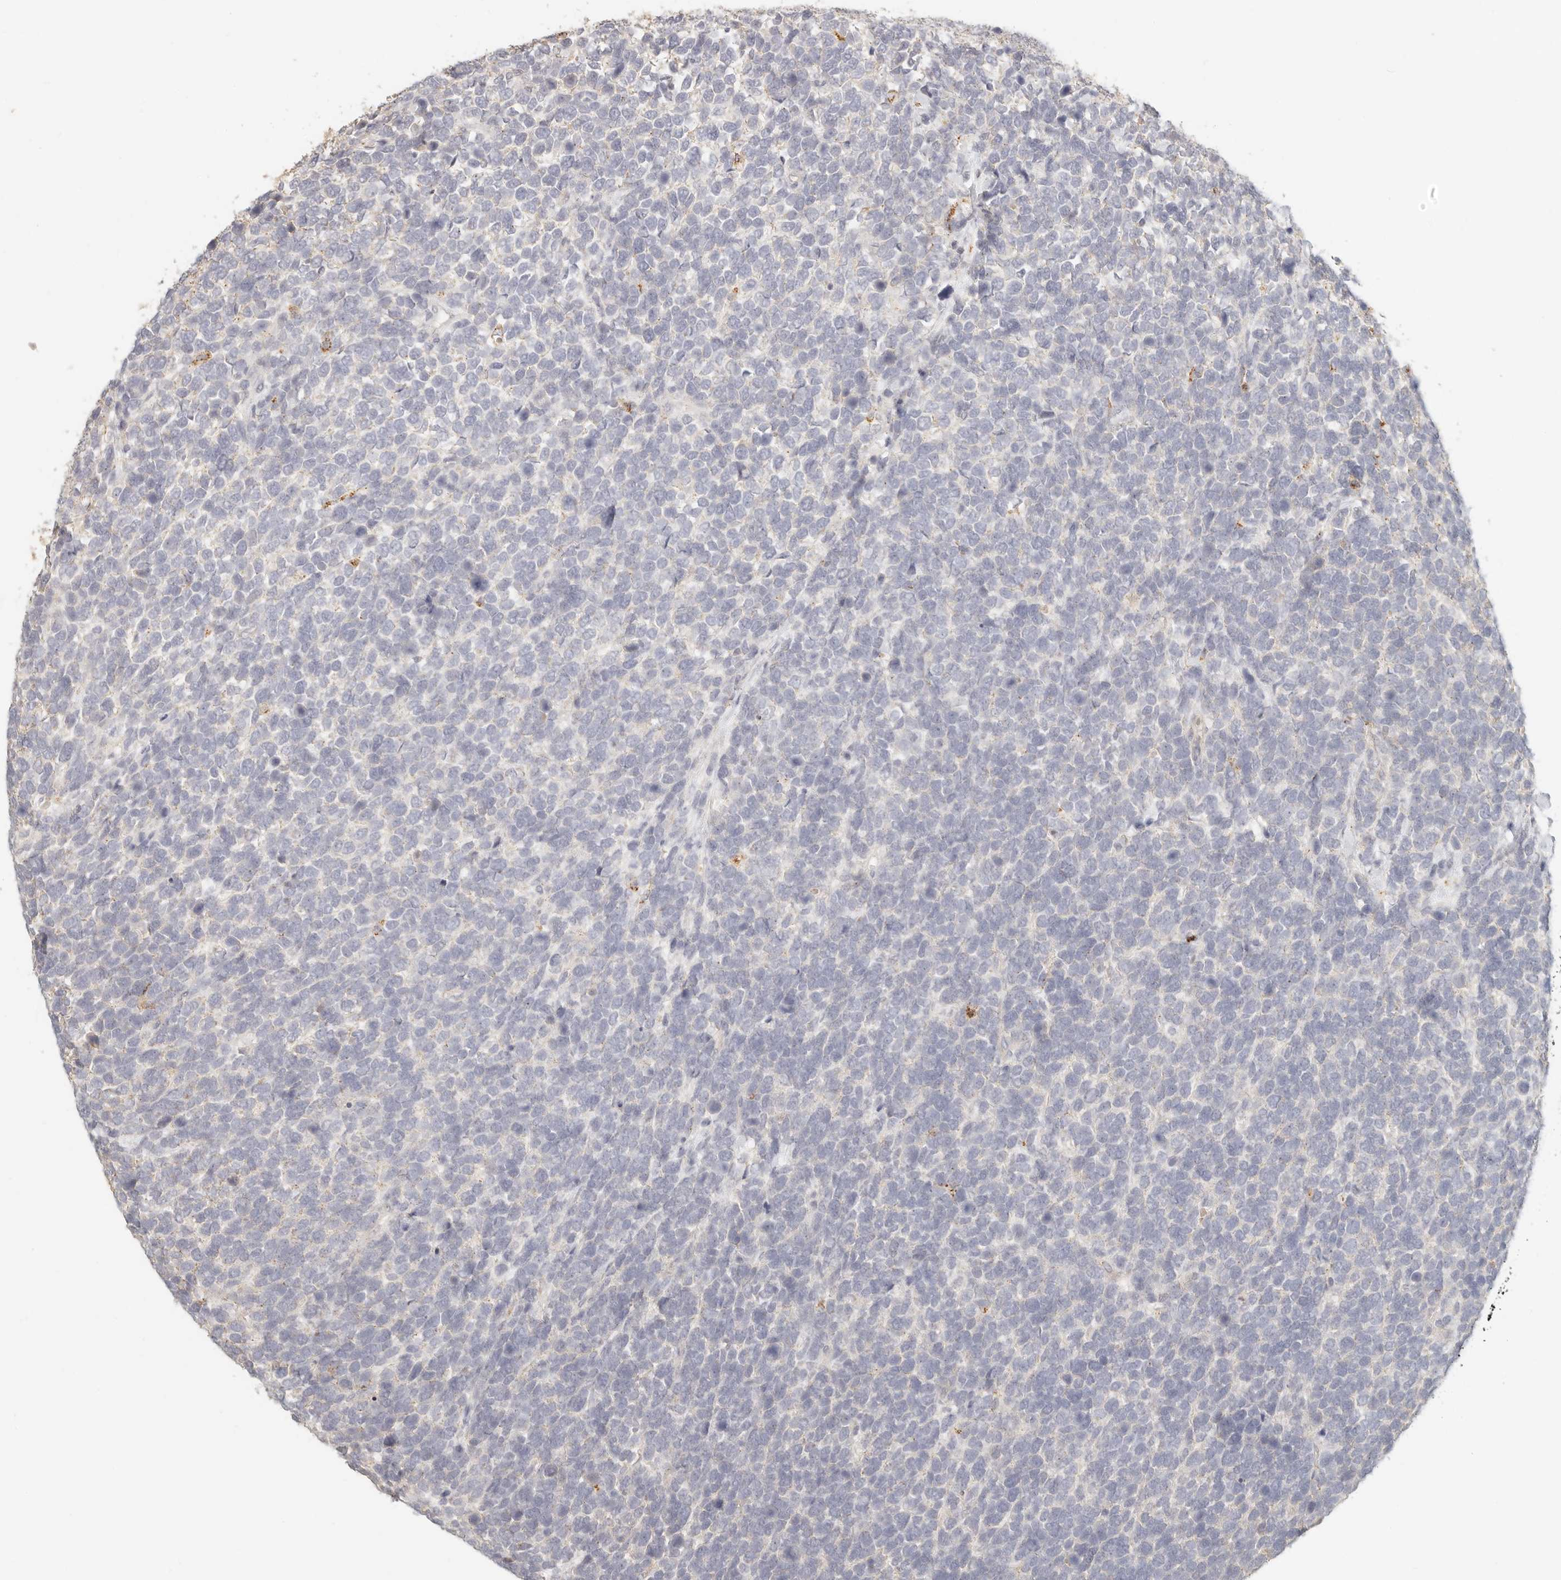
{"staining": {"intensity": "negative", "quantity": "none", "location": "none"}, "tissue": "urothelial cancer", "cell_type": "Tumor cells", "image_type": "cancer", "snomed": [{"axis": "morphology", "description": "Urothelial carcinoma, High grade"}, {"axis": "topography", "description": "Urinary bladder"}], "caption": "Immunohistochemical staining of urothelial cancer demonstrates no significant expression in tumor cells.", "gene": "CNMD", "patient": {"sex": "female", "age": 80}}